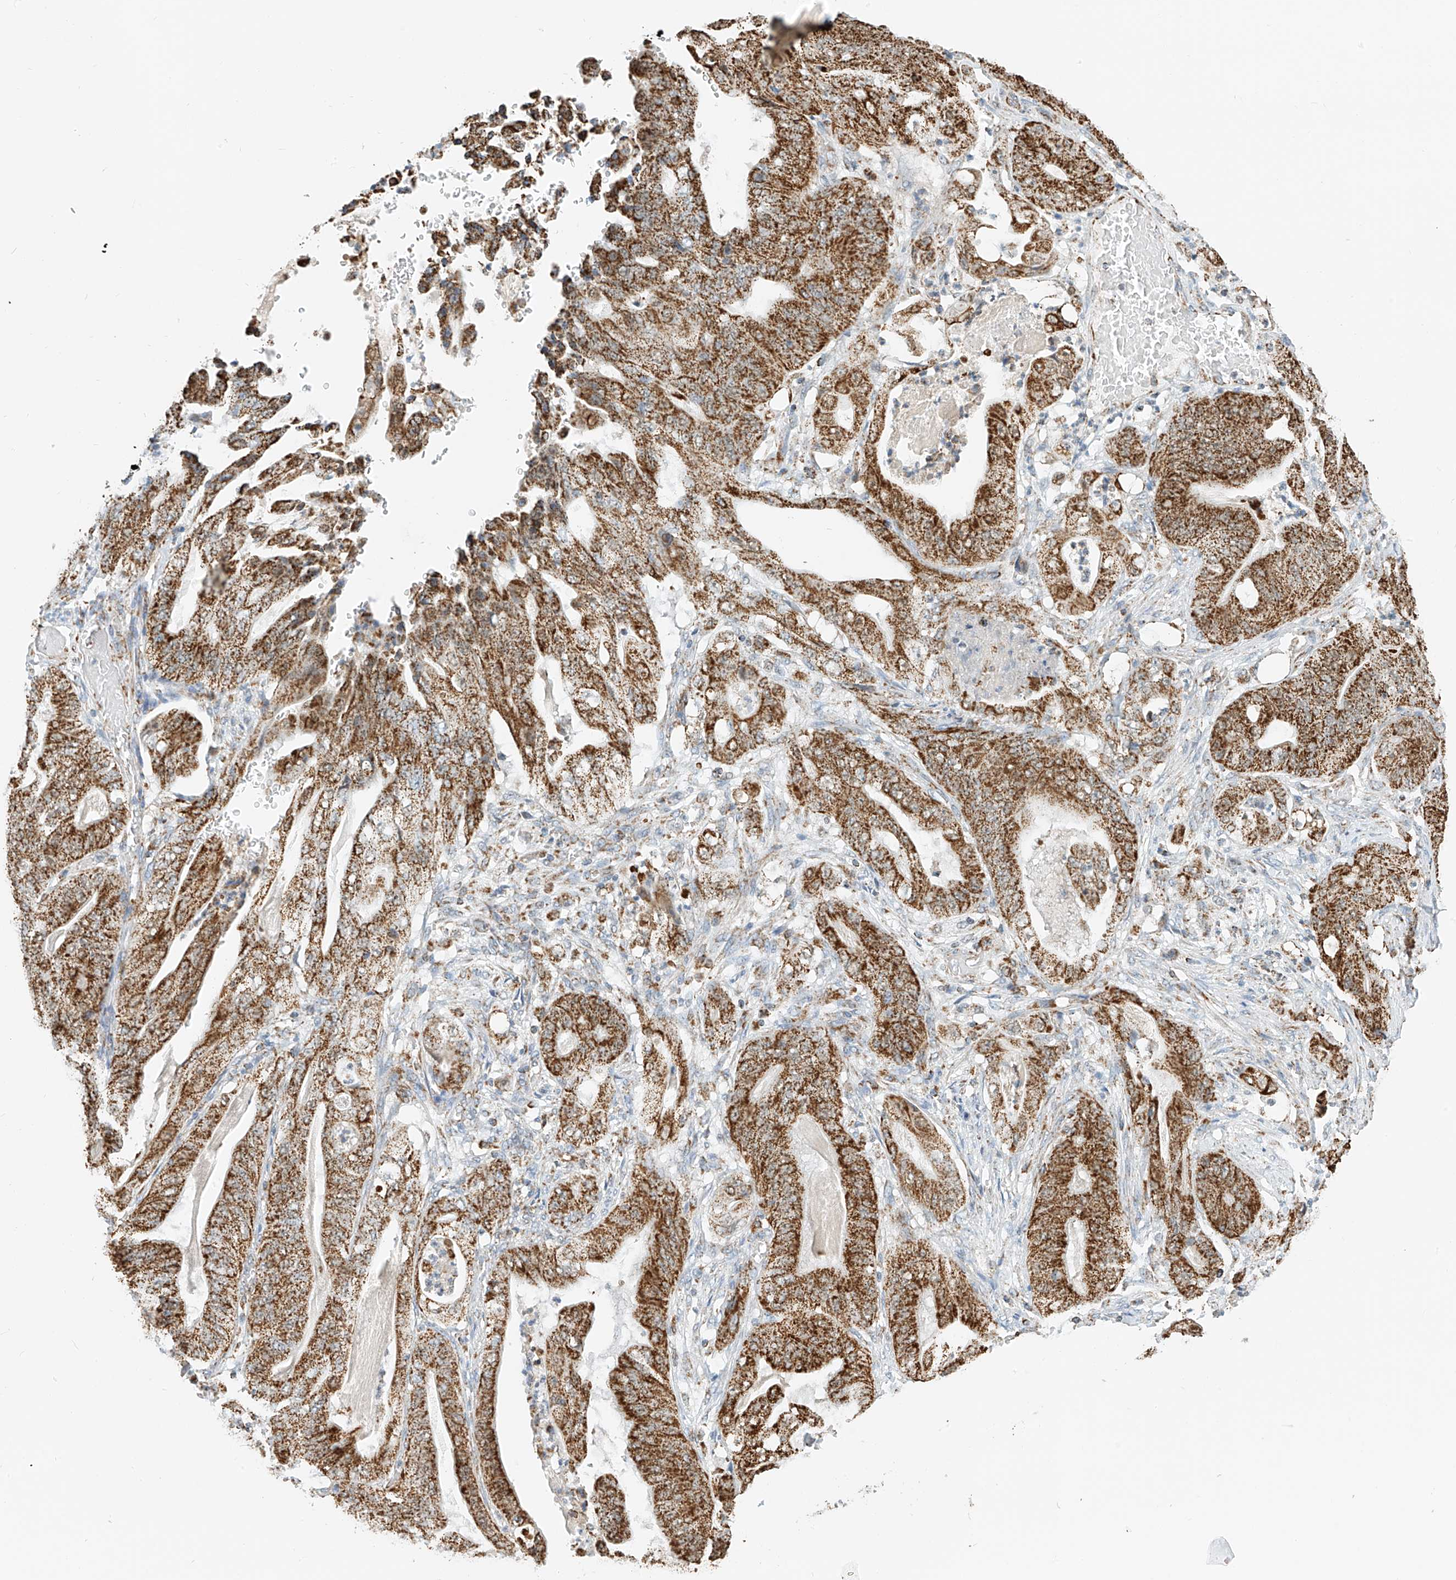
{"staining": {"intensity": "moderate", "quantity": ">75%", "location": "cytoplasmic/membranous"}, "tissue": "stomach cancer", "cell_type": "Tumor cells", "image_type": "cancer", "snomed": [{"axis": "morphology", "description": "Adenocarcinoma, NOS"}, {"axis": "topography", "description": "Stomach"}], "caption": "High-magnification brightfield microscopy of stomach cancer (adenocarcinoma) stained with DAB (brown) and counterstained with hematoxylin (blue). tumor cells exhibit moderate cytoplasmic/membranous positivity is present in about>75% of cells.", "gene": "PPA2", "patient": {"sex": "female", "age": 73}}